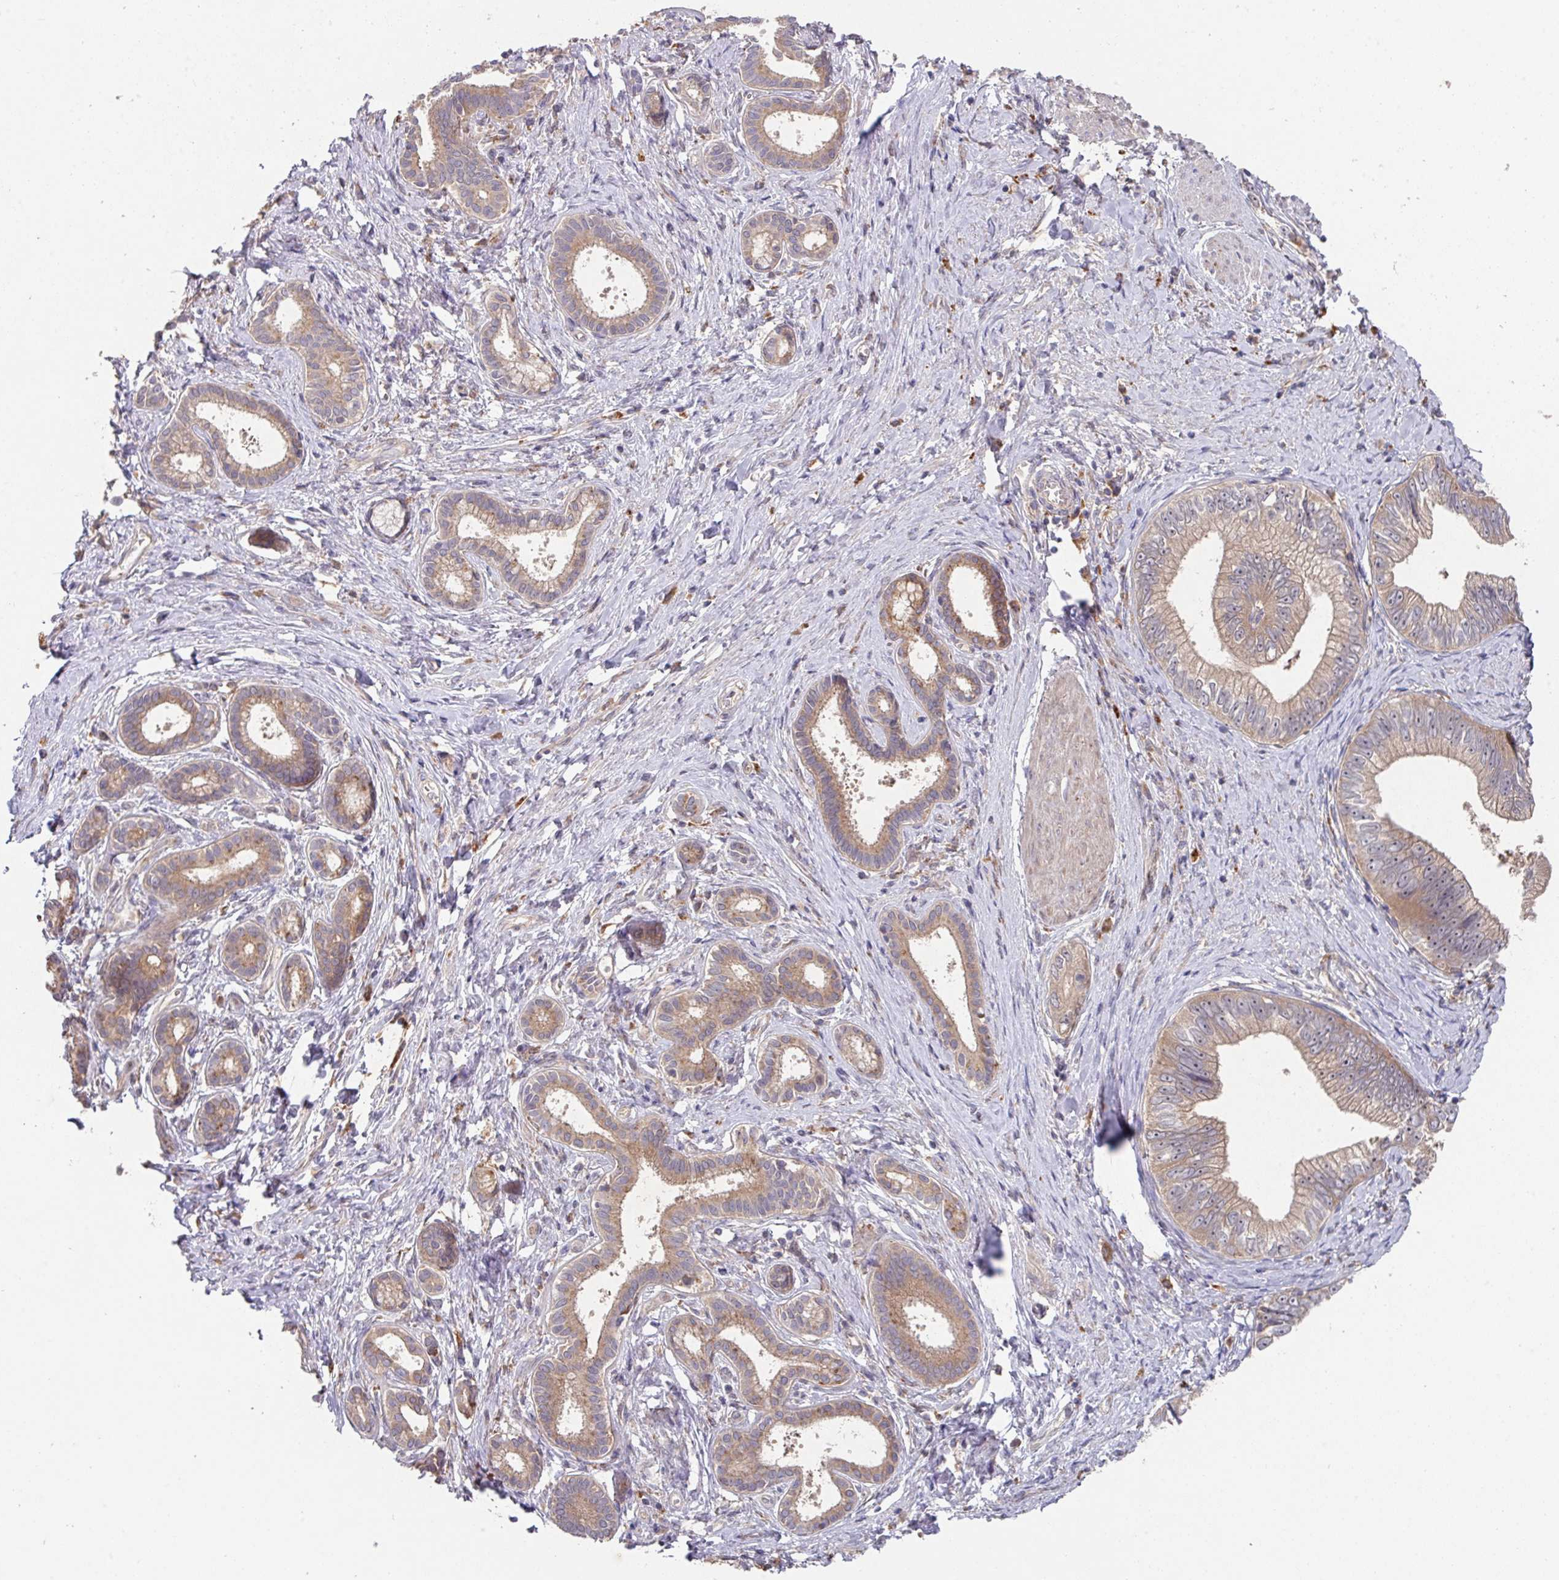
{"staining": {"intensity": "moderate", "quantity": ">75%", "location": "cytoplasmic/membranous"}, "tissue": "pancreatic cancer", "cell_type": "Tumor cells", "image_type": "cancer", "snomed": [{"axis": "morphology", "description": "Adenocarcinoma, NOS"}, {"axis": "topography", "description": "Pancreas"}], "caption": "High-power microscopy captured an immunohistochemistry (IHC) micrograph of pancreatic adenocarcinoma, revealing moderate cytoplasmic/membranous staining in about >75% of tumor cells.", "gene": "TRIM14", "patient": {"sex": "male", "age": 70}}